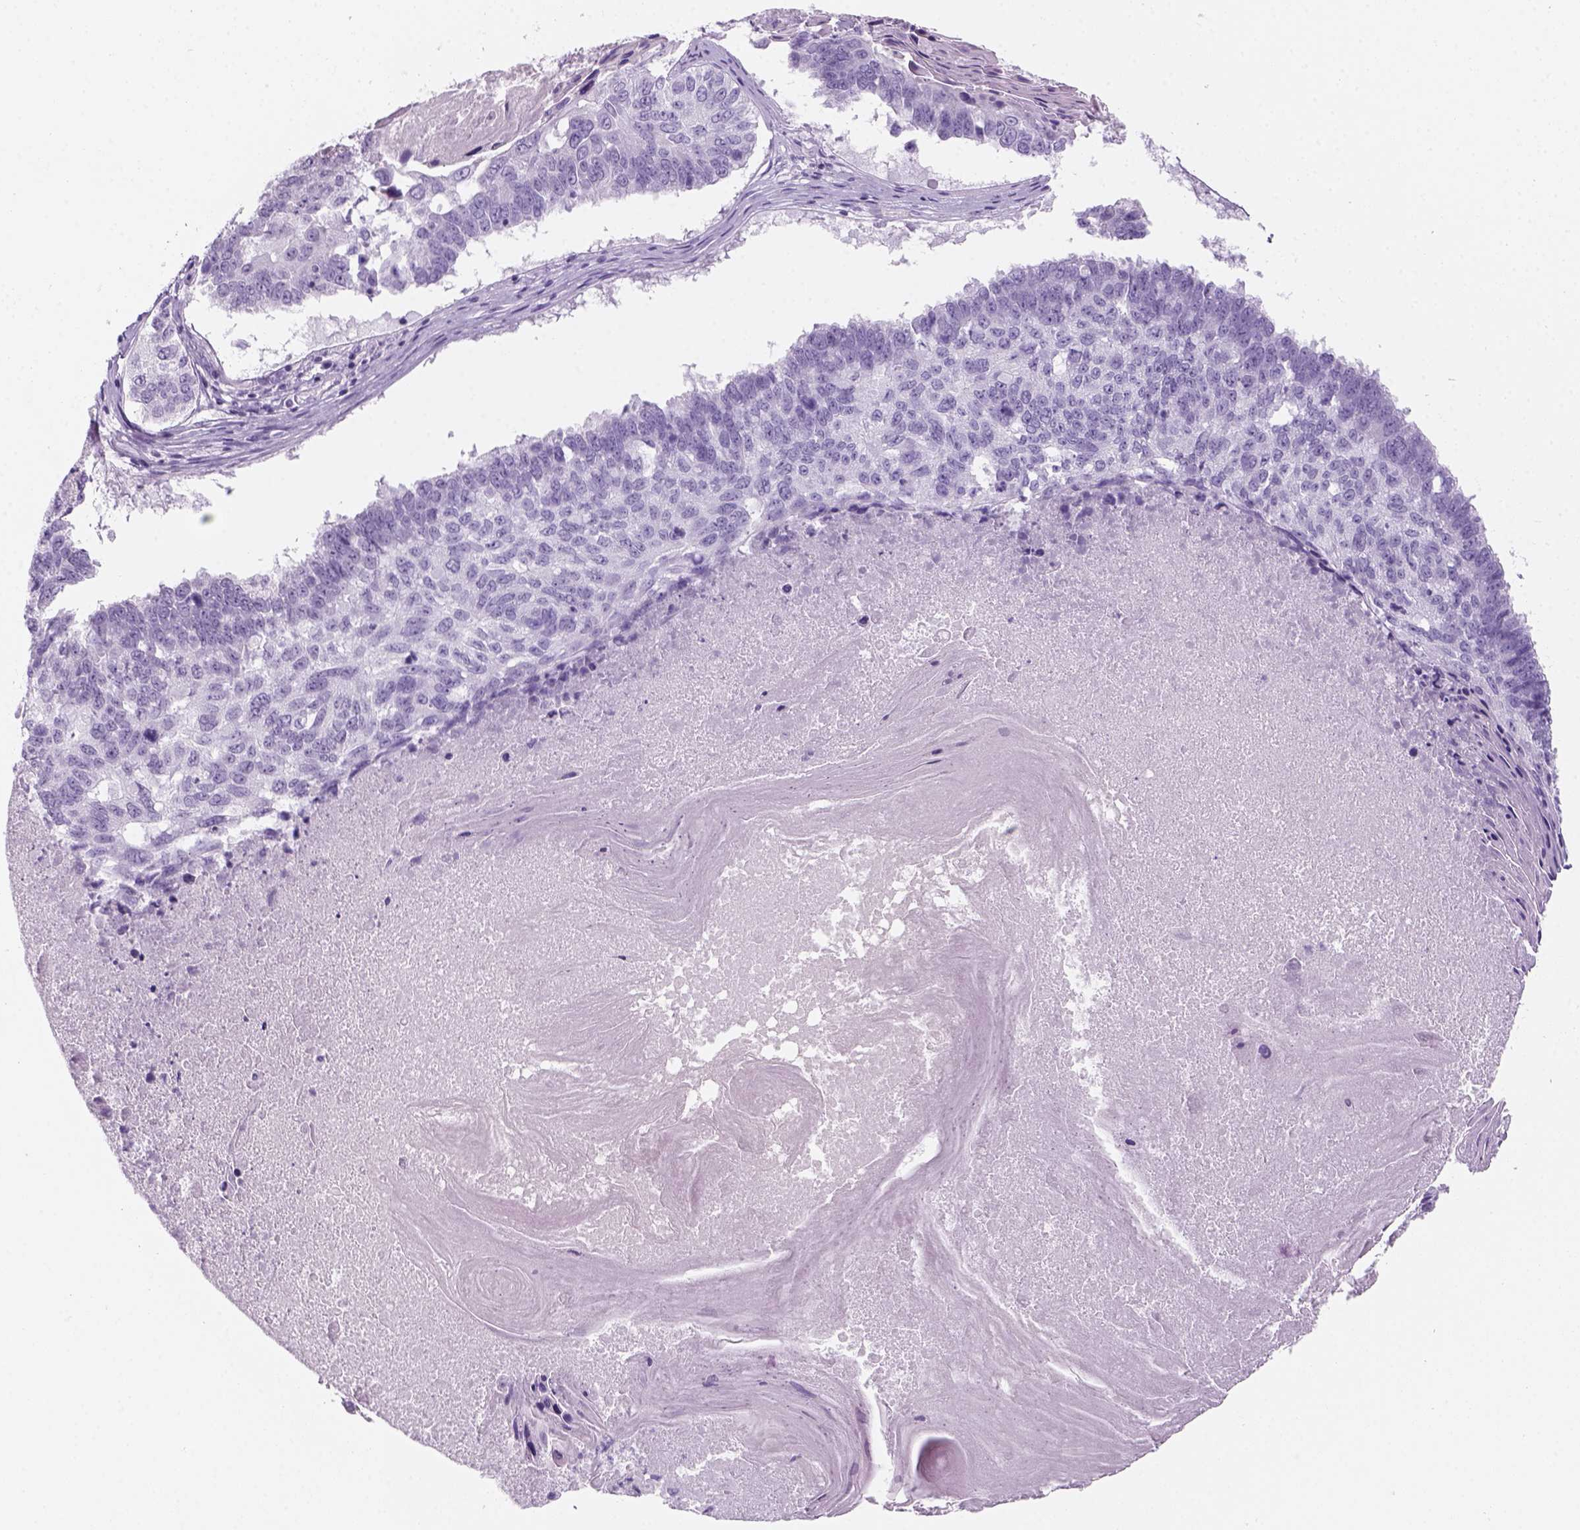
{"staining": {"intensity": "negative", "quantity": "none", "location": "none"}, "tissue": "lung cancer", "cell_type": "Tumor cells", "image_type": "cancer", "snomed": [{"axis": "morphology", "description": "Squamous cell carcinoma, NOS"}, {"axis": "topography", "description": "Lung"}], "caption": "DAB (3,3'-diaminobenzidine) immunohistochemical staining of lung cancer (squamous cell carcinoma) demonstrates no significant staining in tumor cells.", "gene": "KRTAP11-1", "patient": {"sex": "male", "age": 73}}